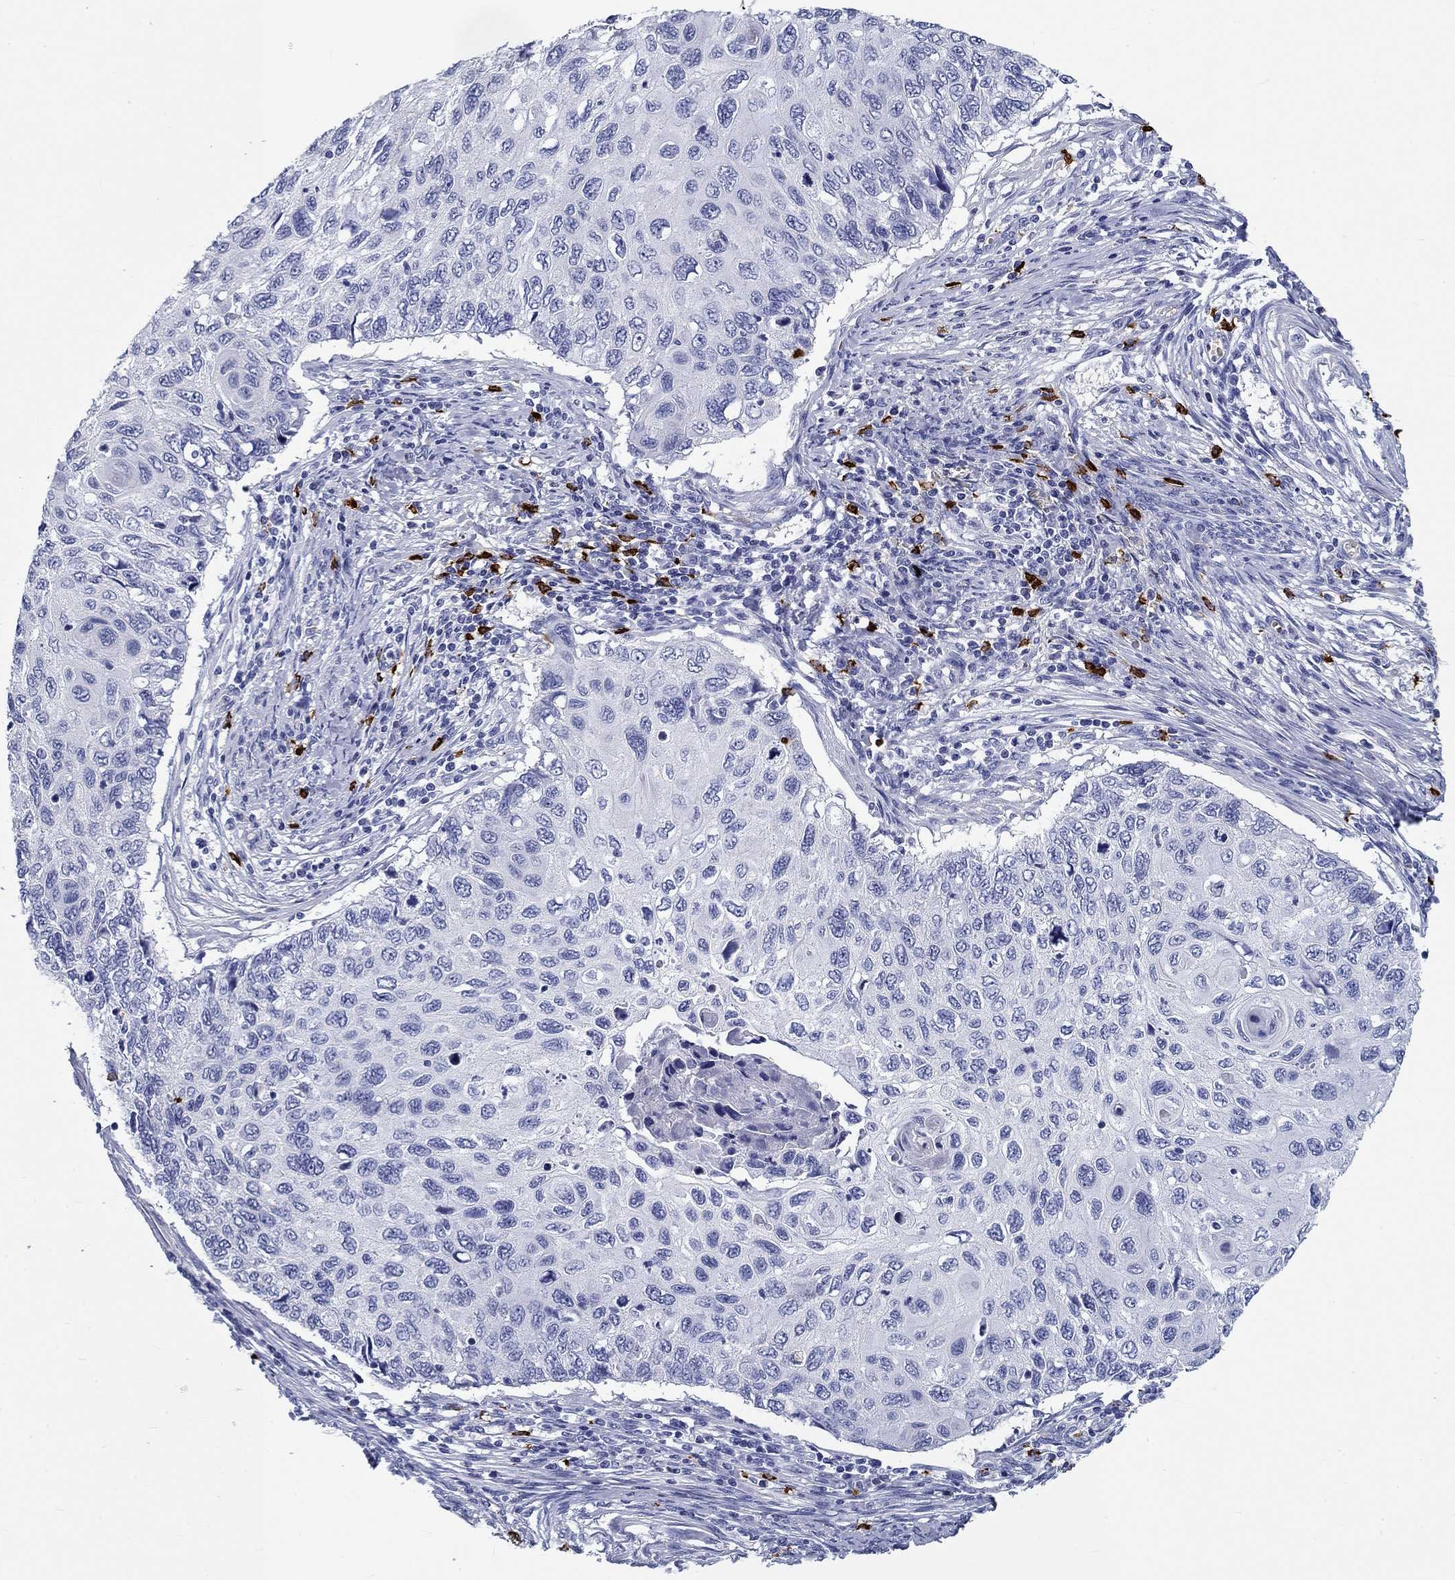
{"staining": {"intensity": "negative", "quantity": "none", "location": "none"}, "tissue": "cervical cancer", "cell_type": "Tumor cells", "image_type": "cancer", "snomed": [{"axis": "morphology", "description": "Squamous cell carcinoma, NOS"}, {"axis": "topography", "description": "Cervix"}], "caption": "IHC micrograph of neoplastic tissue: human squamous cell carcinoma (cervical) stained with DAB demonstrates no significant protein expression in tumor cells. (DAB (3,3'-diaminobenzidine) immunohistochemistry (IHC) visualized using brightfield microscopy, high magnification).", "gene": "CD40LG", "patient": {"sex": "female", "age": 70}}